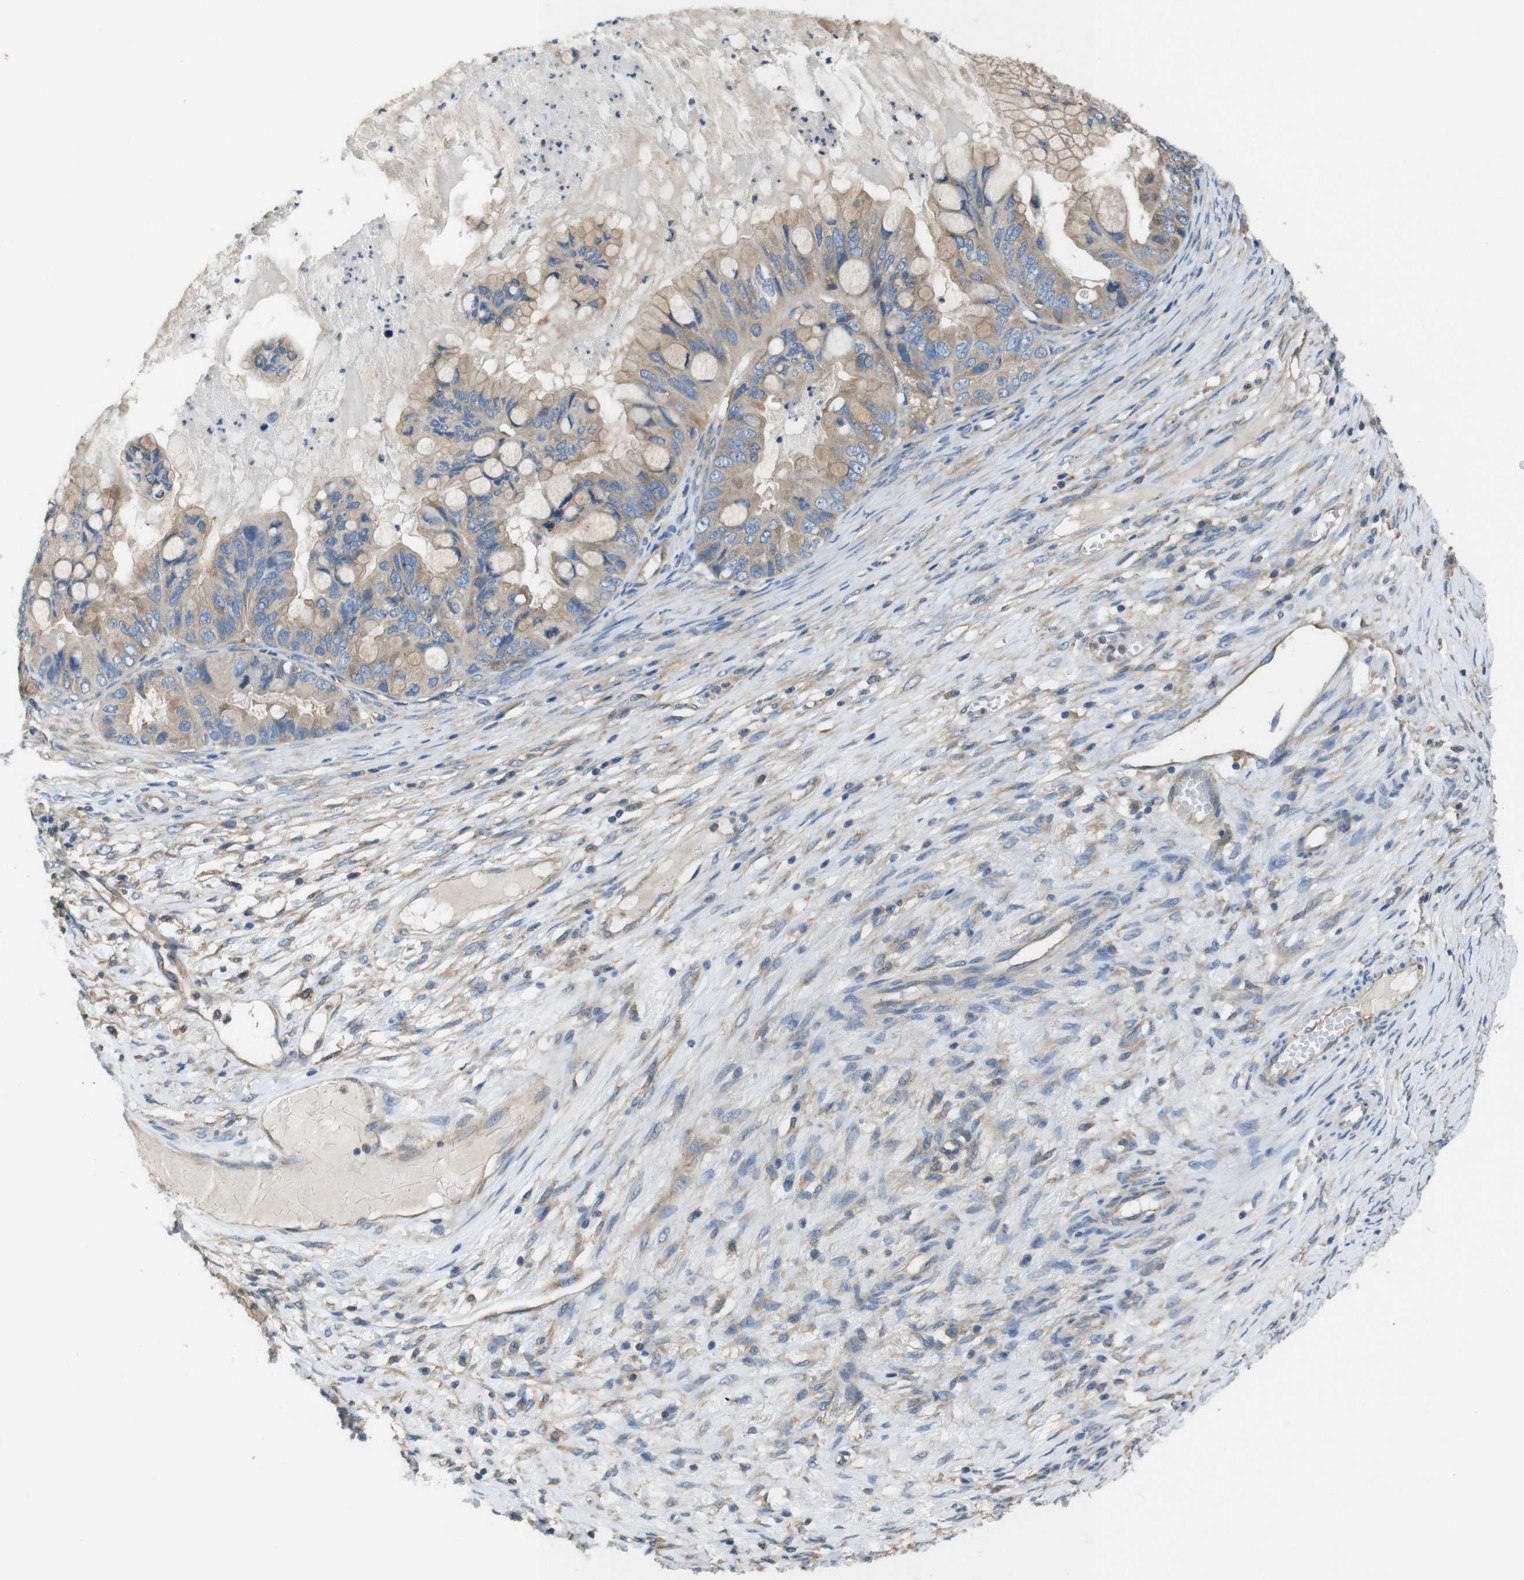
{"staining": {"intensity": "weak", "quantity": ">75%", "location": "cytoplasmic/membranous"}, "tissue": "ovarian cancer", "cell_type": "Tumor cells", "image_type": "cancer", "snomed": [{"axis": "morphology", "description": "Cystadenocarcinoma, mucinous, NOS"}, {"axis": "topography", "description": "Ovary"}], "caption": "Immunohistochemical staining of ovarian cancer exhibits low levels of weak cytoplasmic/membranous positivity in about >75% of tumor cells.", "gene": "DCTN1", "patient": {"sex": "female", "age": 80}}